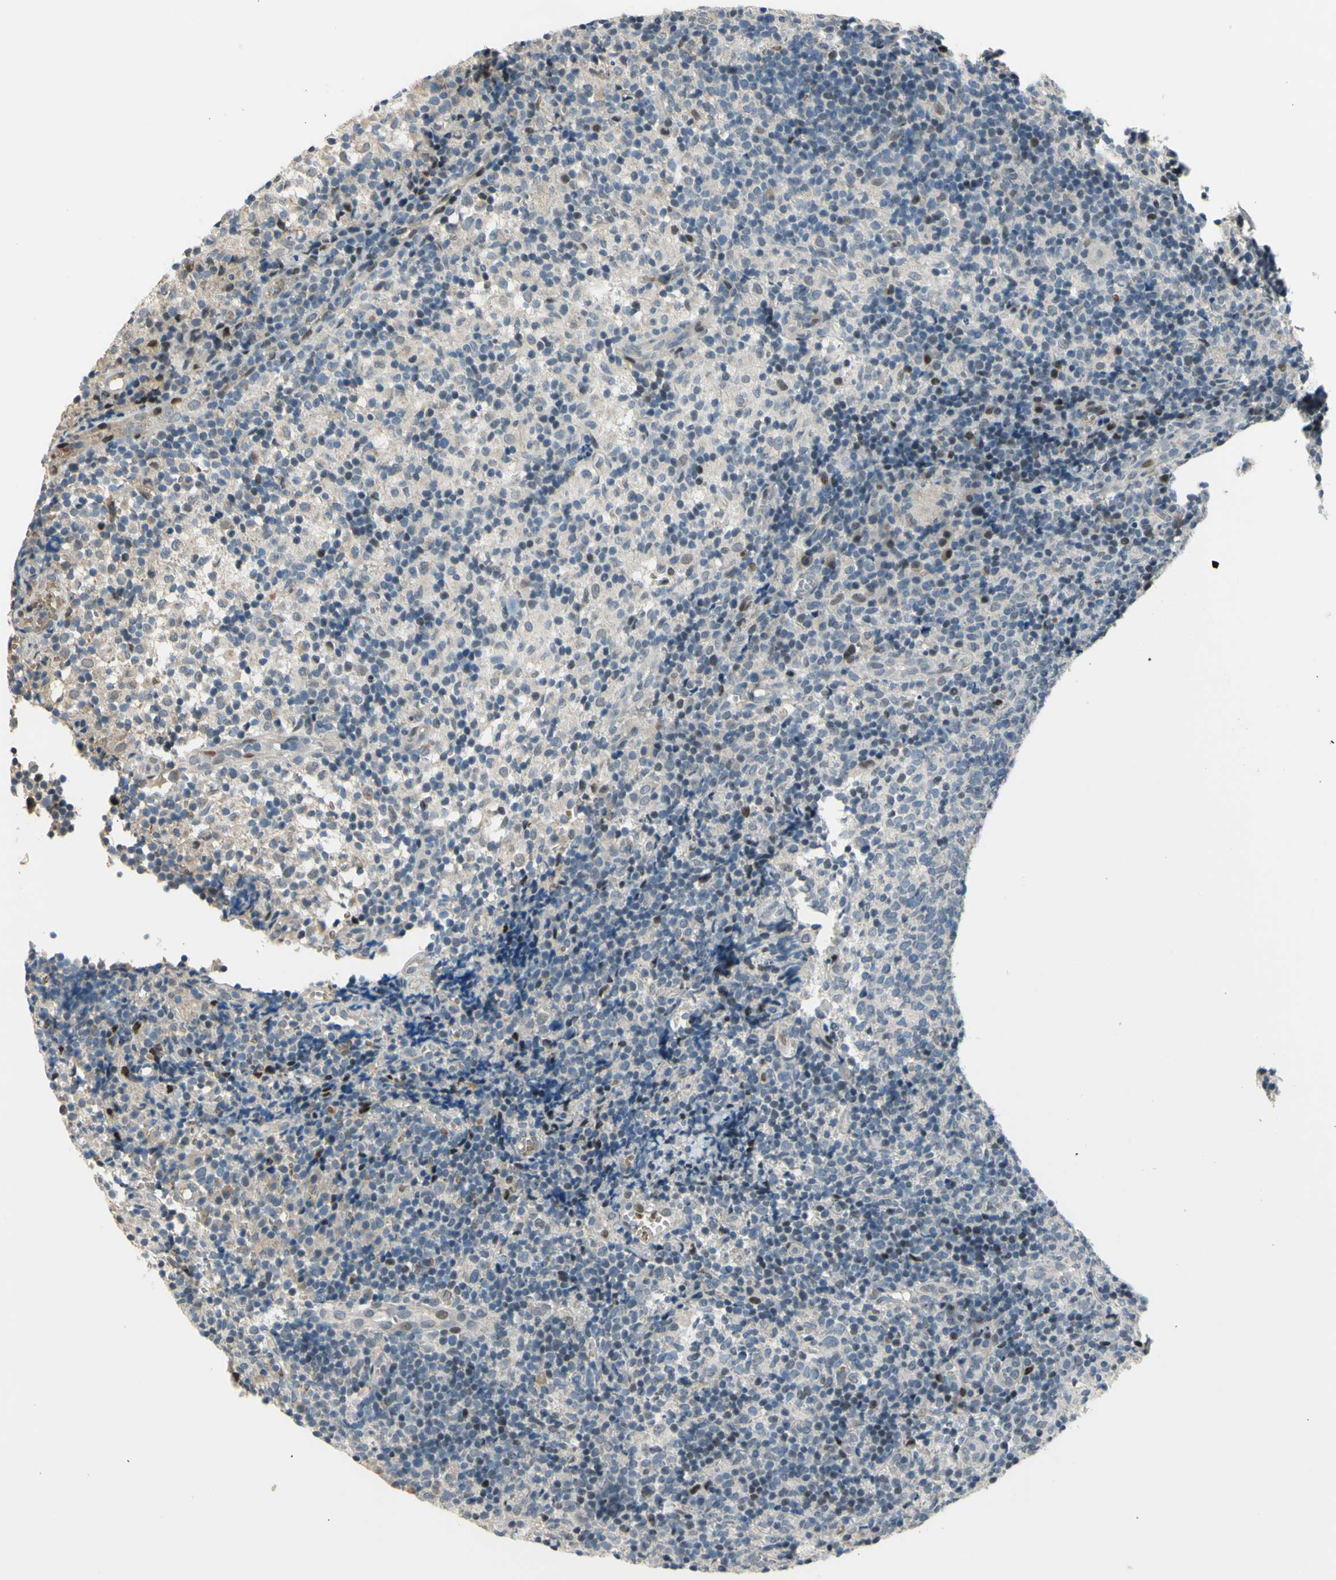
{"staining": {"intensity": "weak", "quantity": "<25%", "location": "nuclear"}, "tissue": "lymph node", "cell_type": "Germinal center cells", "image_type": "normal", "snomed": [{"axis": "morphology", "description": "Normal tissue, NOS"}, {"axis": "morphology", "description": "Inflammation, NOS"}, {"axis": "topography", "description": "Lymph node"}], "caption": "High magnification brightfield microscopy of benign lymph node stained with DAB (3,3'-diaminobenzidine) (brown) and counterstained with hematoxylin (blue): germinal center cells show no significant expression. The staining was performed using DAB to visualize the protein expression in brown, while the nuclei were stained in blue with hematoxylin (Magnification: 20x).", "gene": "ZNF184", "patient": {"sex": "male", "age": 55}}